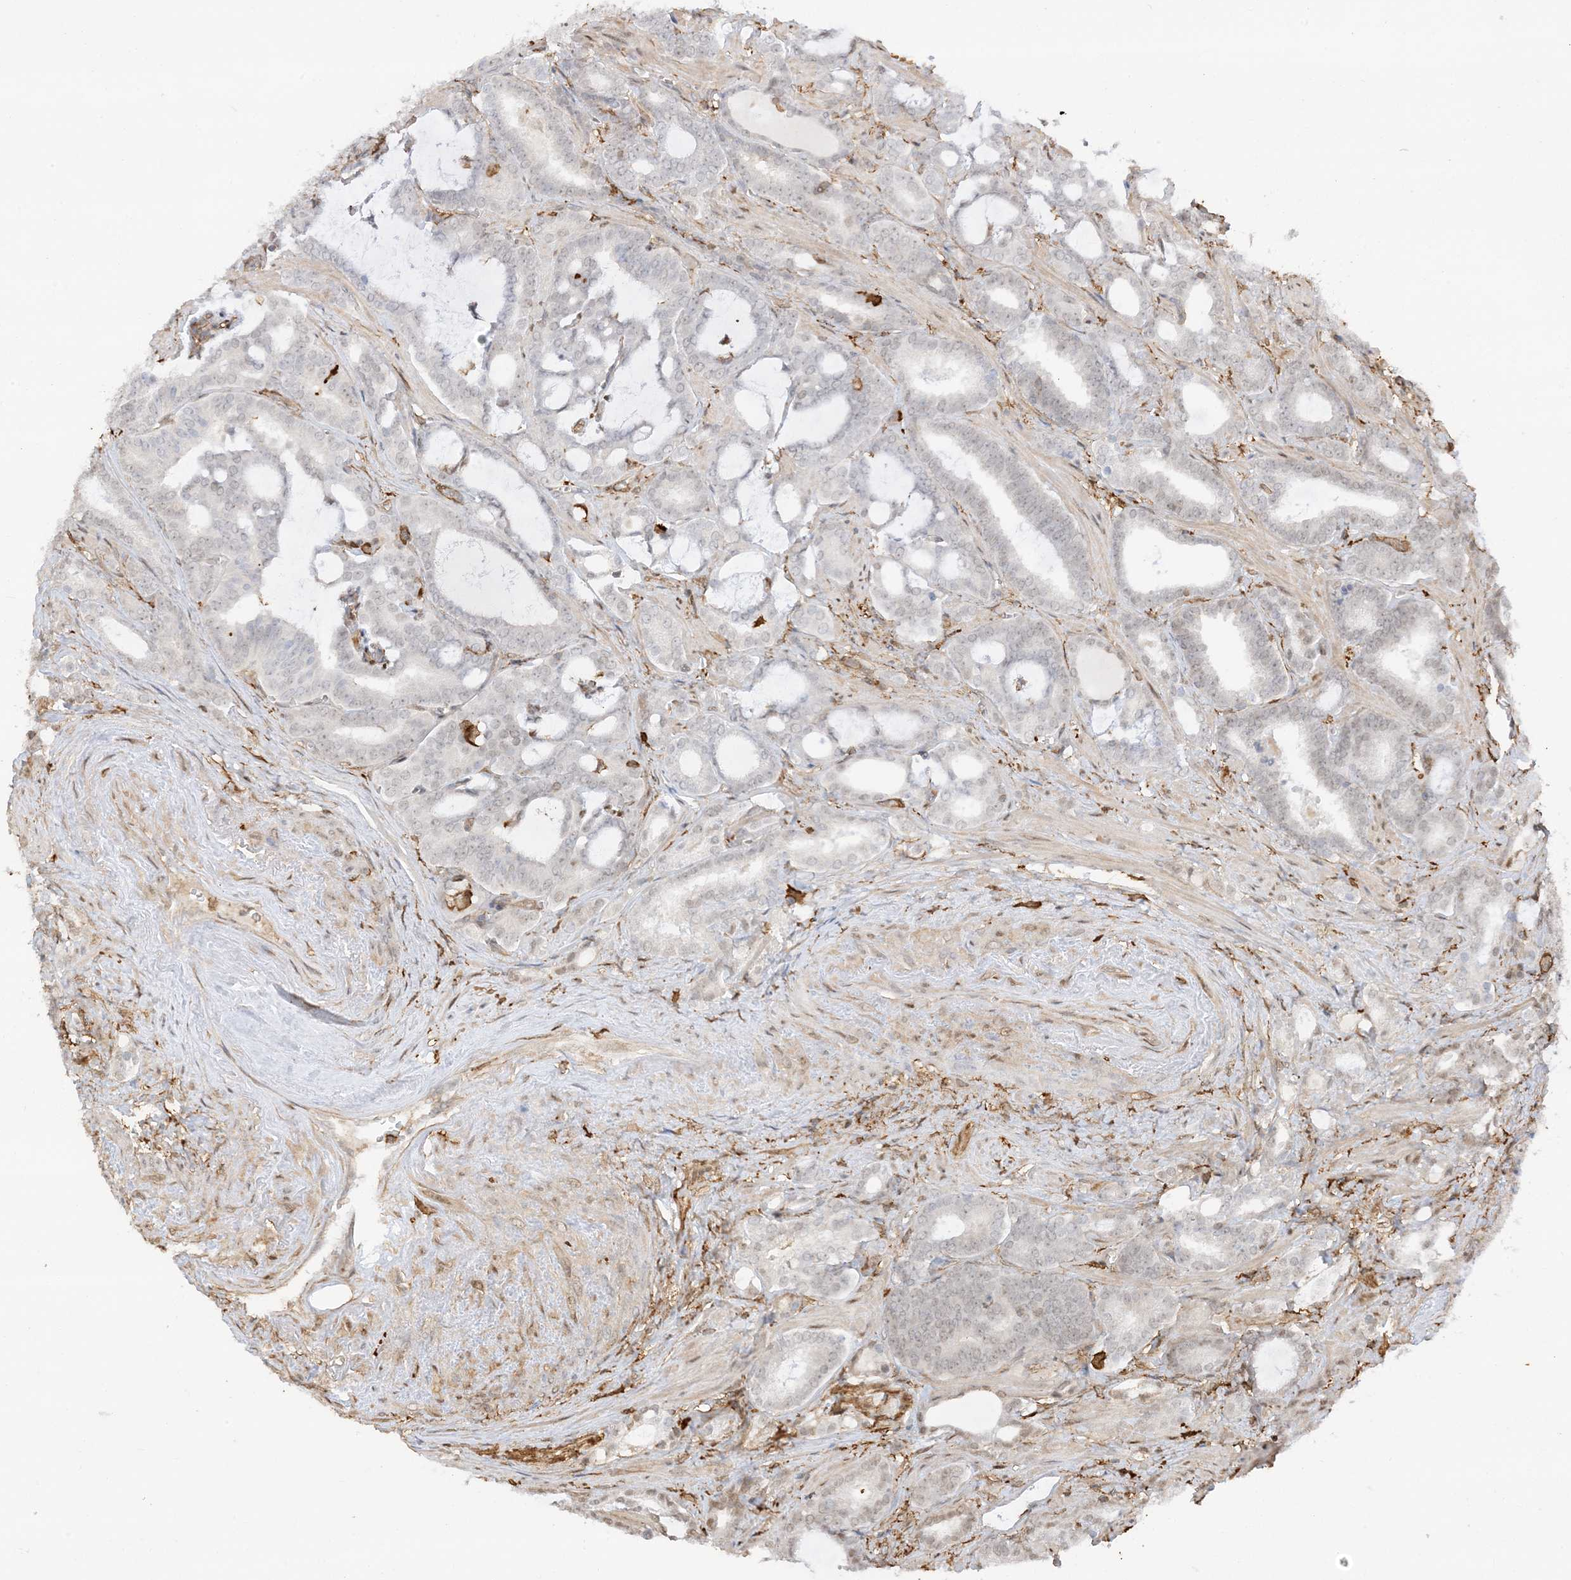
{"staining": {"intensity": "negative", "quantity": "none", "location": "none"}, "tissue": "prostate cancer", "cell_type": "Tumor cells", "image_type": "cancer", "snomed": [{"axis": "morphology", "description": "Adenocarcinoma, High grade"}, {"axis": "topography", "description": "Prostate and seminal vesicle, NOS"}], "caption": "High magnification brightfield microscopy of prostate cancer (adenocarcinoma (high-grade)) stained with DAB (brown) and counterstained with hematoxylin (blue): tumor cells show no significant staining. (Brightfield microscopy of DAB (3,3'-diaminobenzidine) immunohistochemistry (IHC) at high magnification).", "gene": "PHACTR2", "patient": {"sex": "male", "age": 67}}